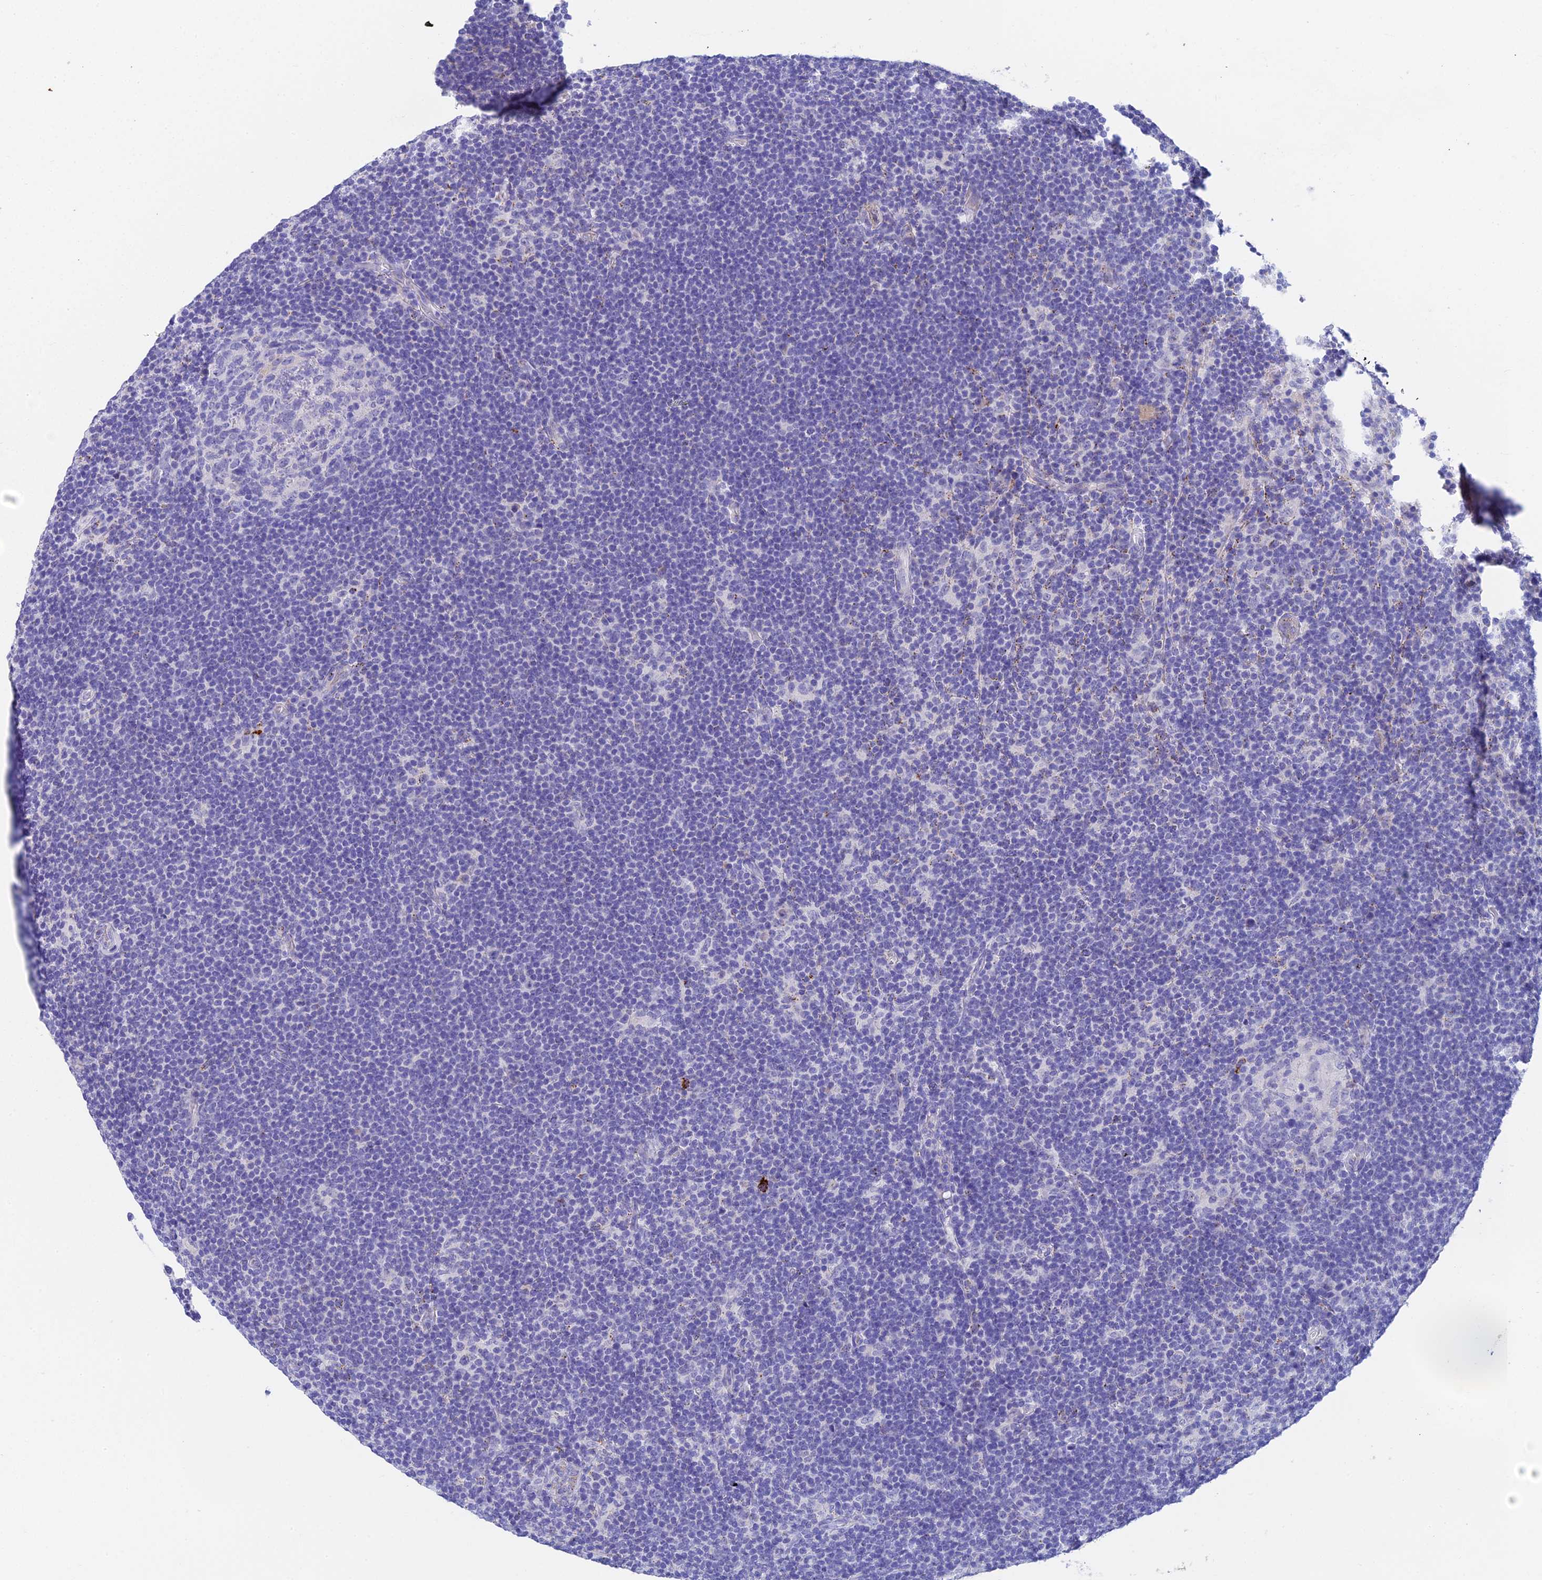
{"staining": {"intensity": "negative", "quantity": "none", "location": "none"}, "tissue": "lymphoma", "cell_type": "Tumor cells", "image_type": "cancer", "snomed": [{"axis": "morphology", "description": "Hodgkin's disease, NOS"}, {"axis": "topography", "description": "Lymph node"}], "caption": "Tumor cells show no significant expression in lymphoma.", "gene": "ADAMTS13", "patient": {"sex": "female", "age": 57}}